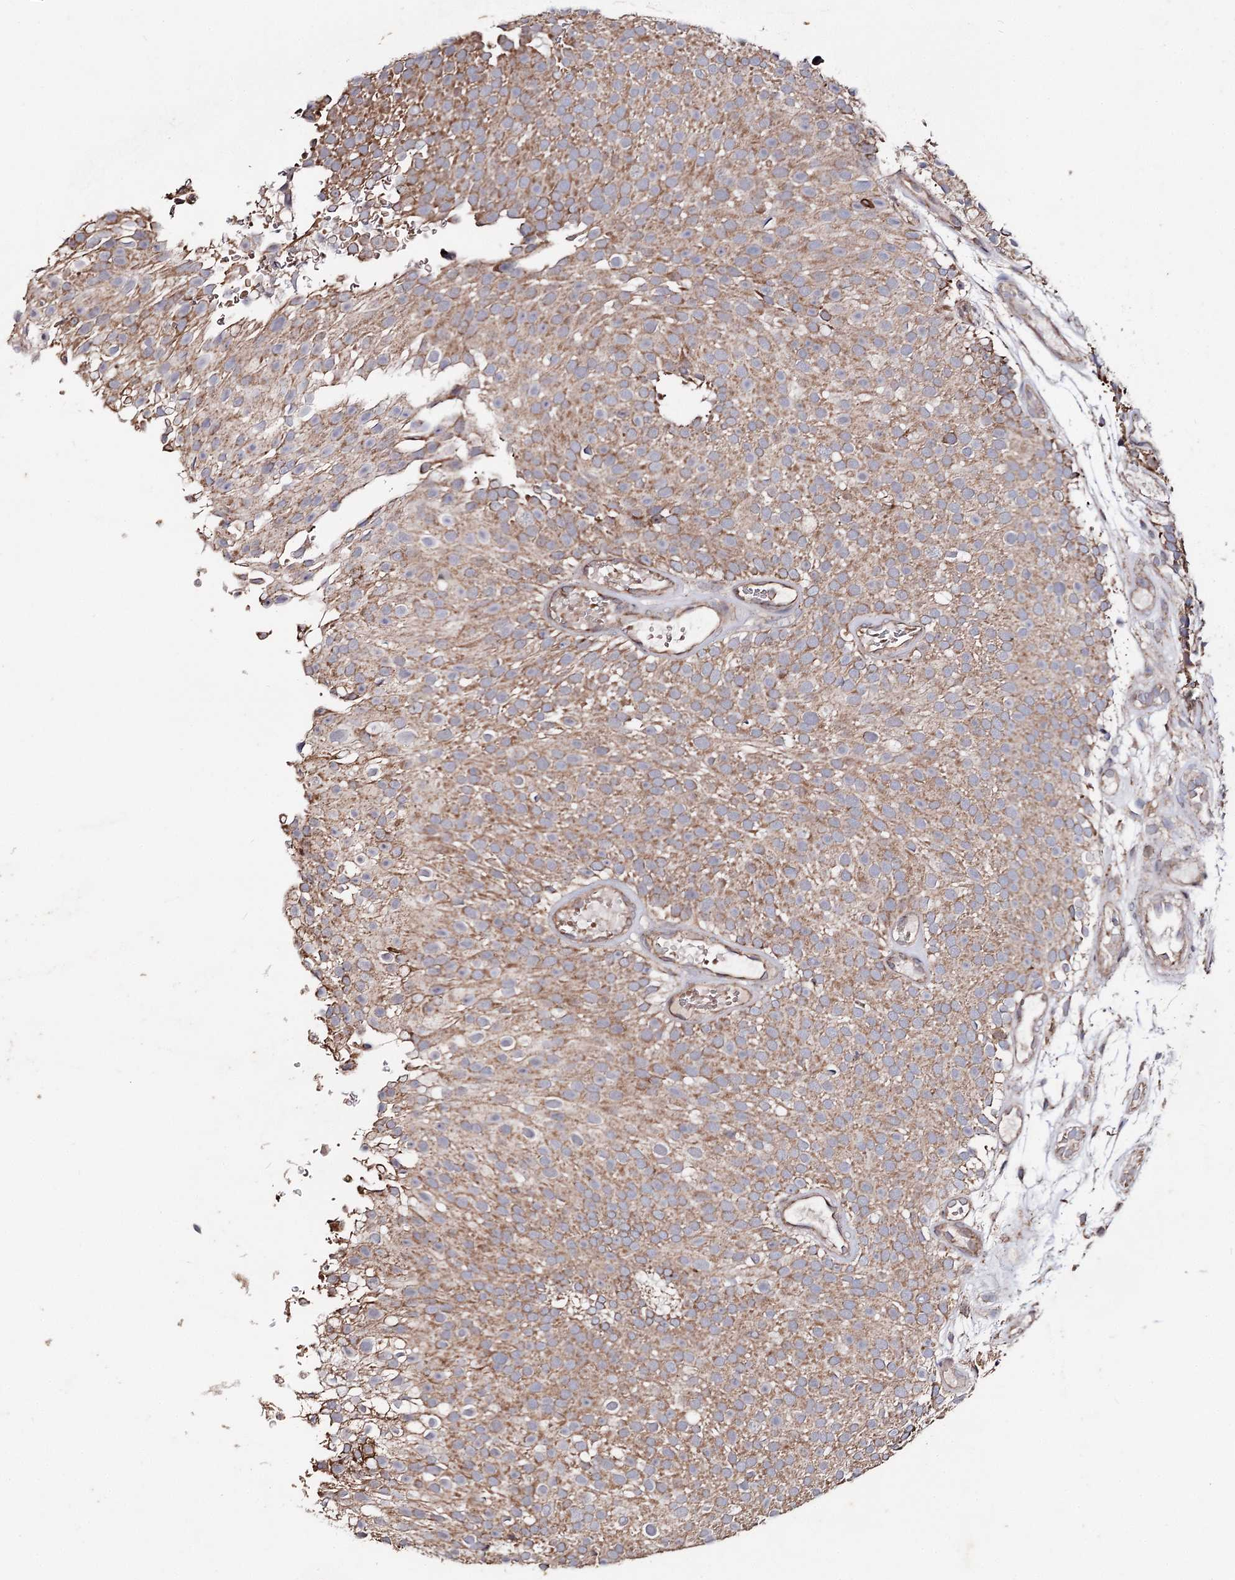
{"staining": {"intensity": "moderate", "quantity": ">75%", "location": "cytoplasmic/membranous"}, "tissue": "urothelial cancer", "cell_type": "Tumor cells", "image_type": "cancer", "snomed": [{"axis": "morphology", "description": "Urothelial carcinoma, Low grade"}, {"axis": "topography", "description": "Urinary bladder"}], "caption": "Immunohistochemistry (IHC) micrograph of urothelial cancer stained for a protein (brown), which shows medium levels of moderate cytoplasmic/membranous expression in approximately >75% of tumor cells.", "gene": "MINDY3", "patient": {"sex": "male", "age": 78}}